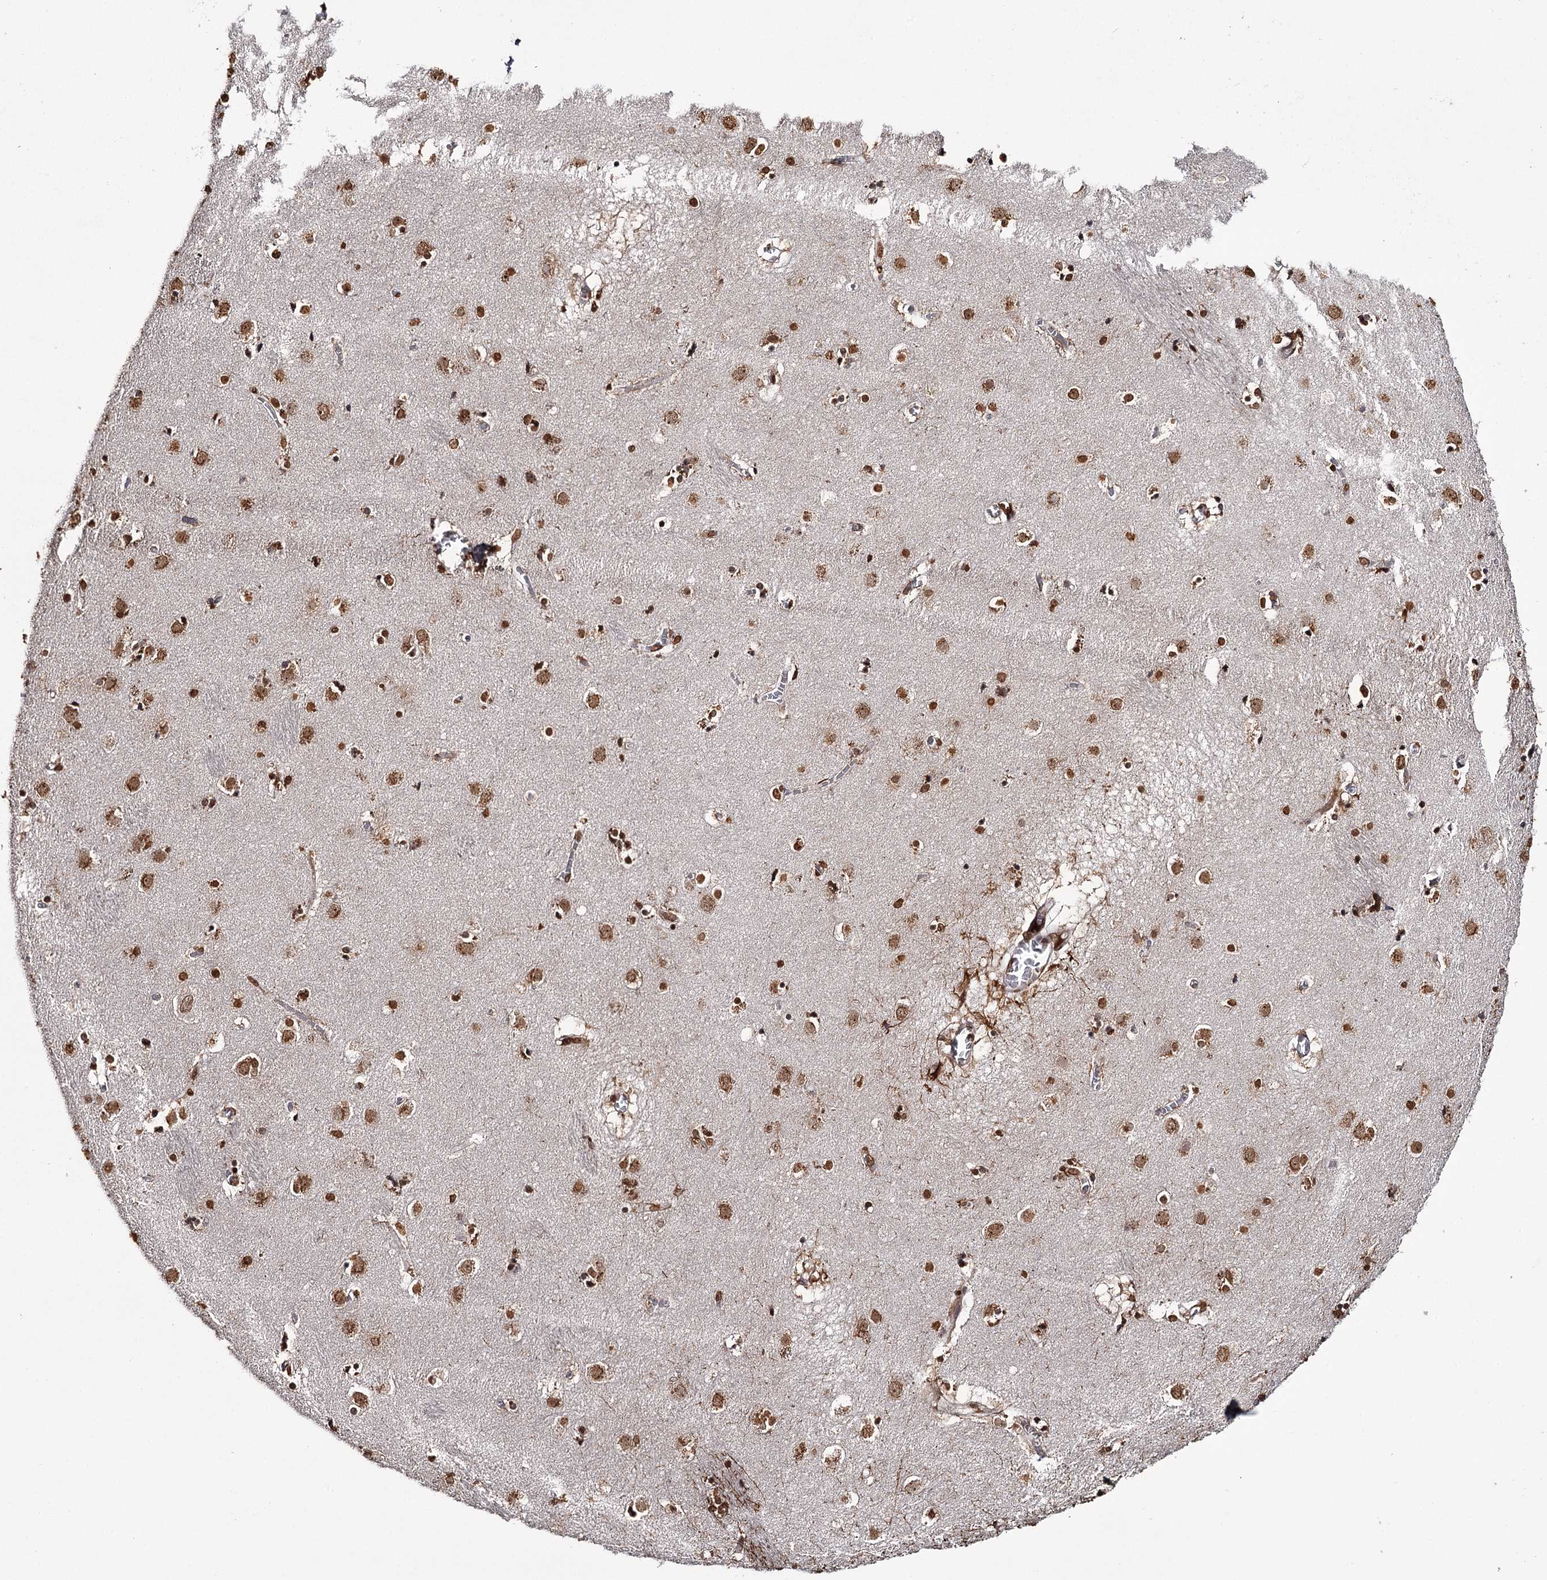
{"staining": {"intensity": "strong", "quantity": ">75%", "location": "nuclear"}, "tissue": "caudate", "cell_type": "Glial cells", "image_type": "normal", "snomed": [{"axis": "morphology", "description": "Normal tissue, NOS"}, {"axis": "topography", "description": "Lateral ventricle wall"}], "caption": "Immunohistochemistry micrograph of benign caudate stained for a protein (brown), which reveals high levels of strong nuclear expression in approximately >75% of glial cells.", "gene": "THYN1", "patient": {"sex": "male", "age": 70}}